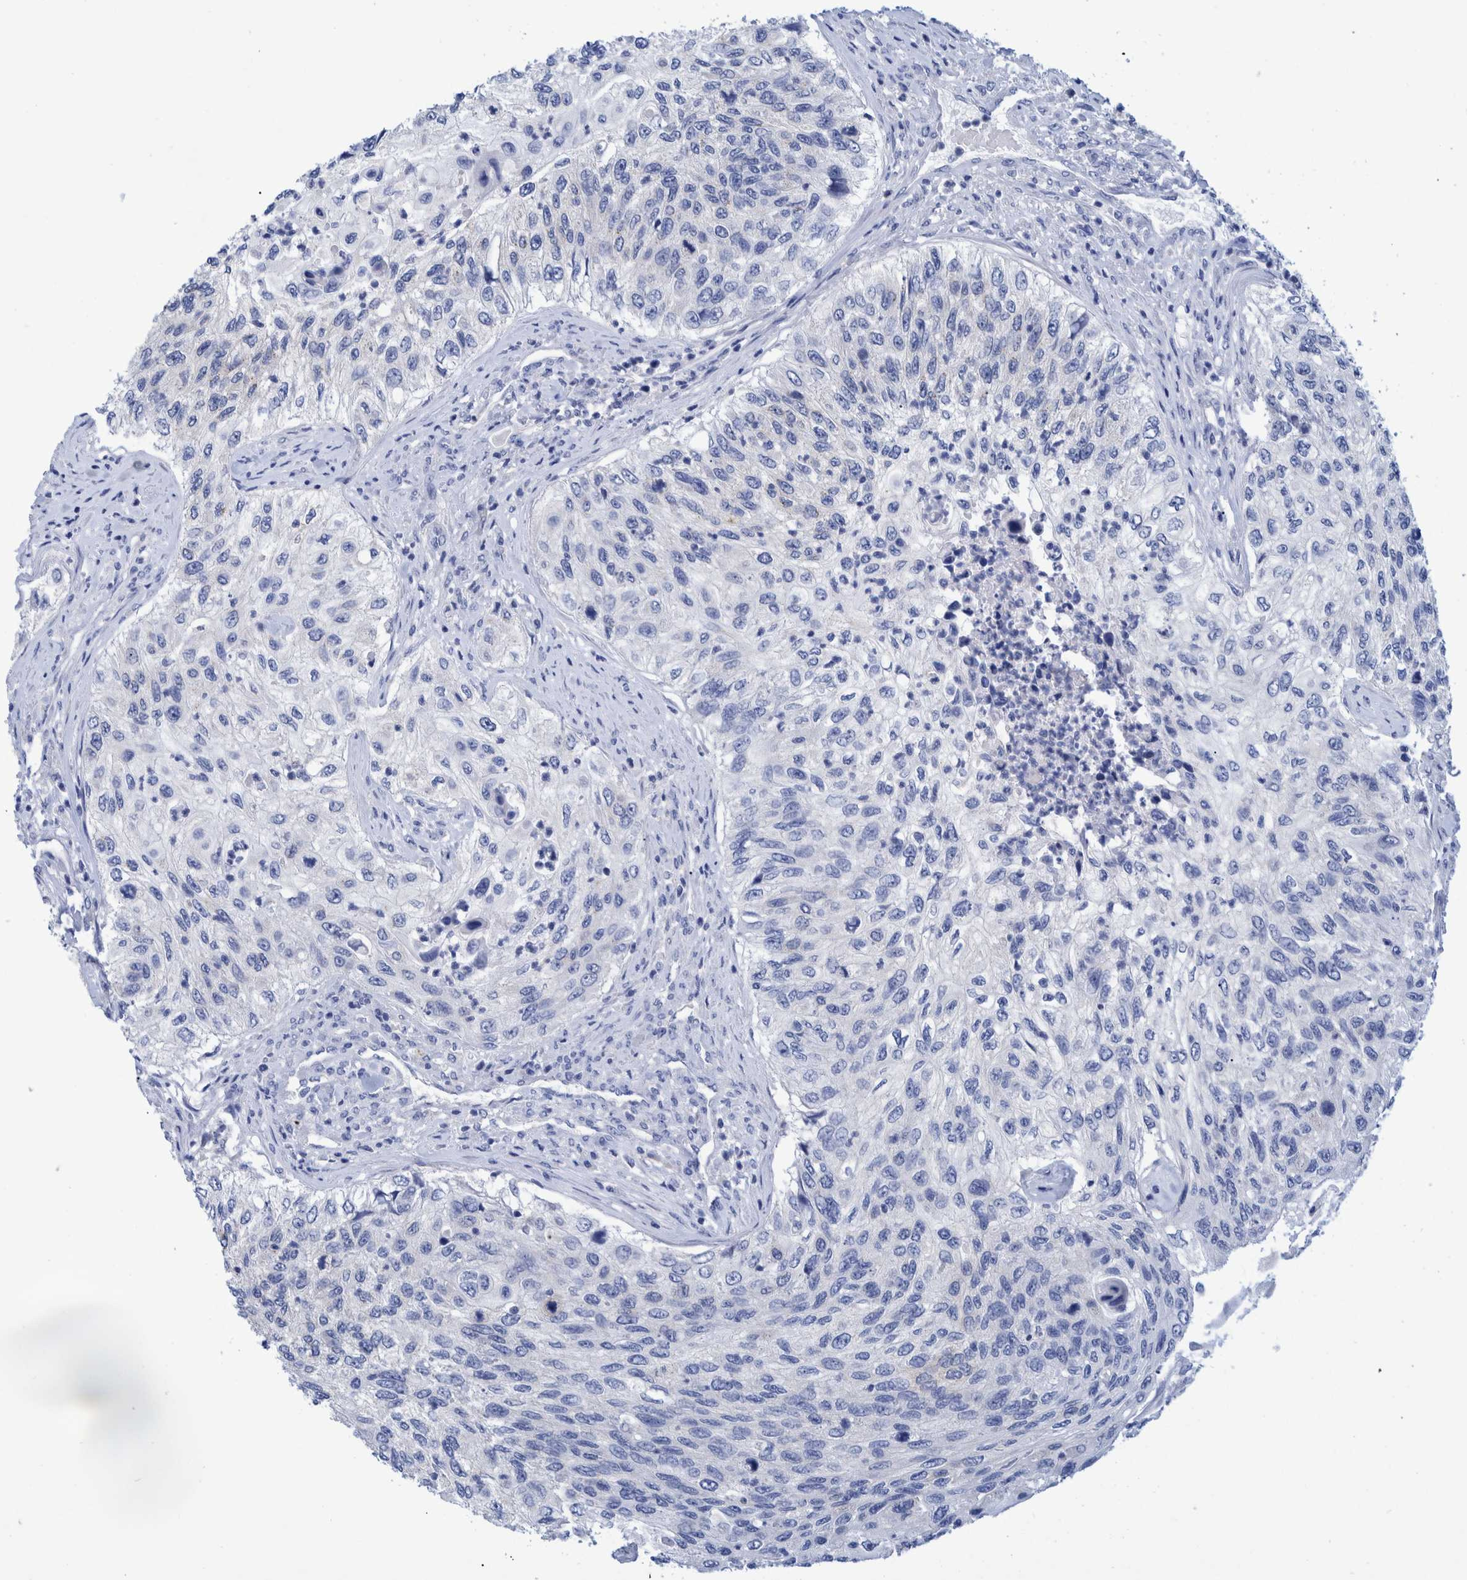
{"staining": {"intensity": "negative", "quantity": "none", "location": "none"}, "tissue": "urothelial cancer", "cell_type": "Tumor cells", "image_type": "cancer", "snomed": [{"axis": "morphology", "description": "Urothelial carcinoma, High grade"}, {"axis": "topography", "description": "Urinary bladder"}], "caption": "Immunohistochemical staining of human urothelial carcinoma (high-grade) demonstrates no significant expression in tumor cells.", "gene": "MKS1", "patient": {"sex": "female", "age": 60}}